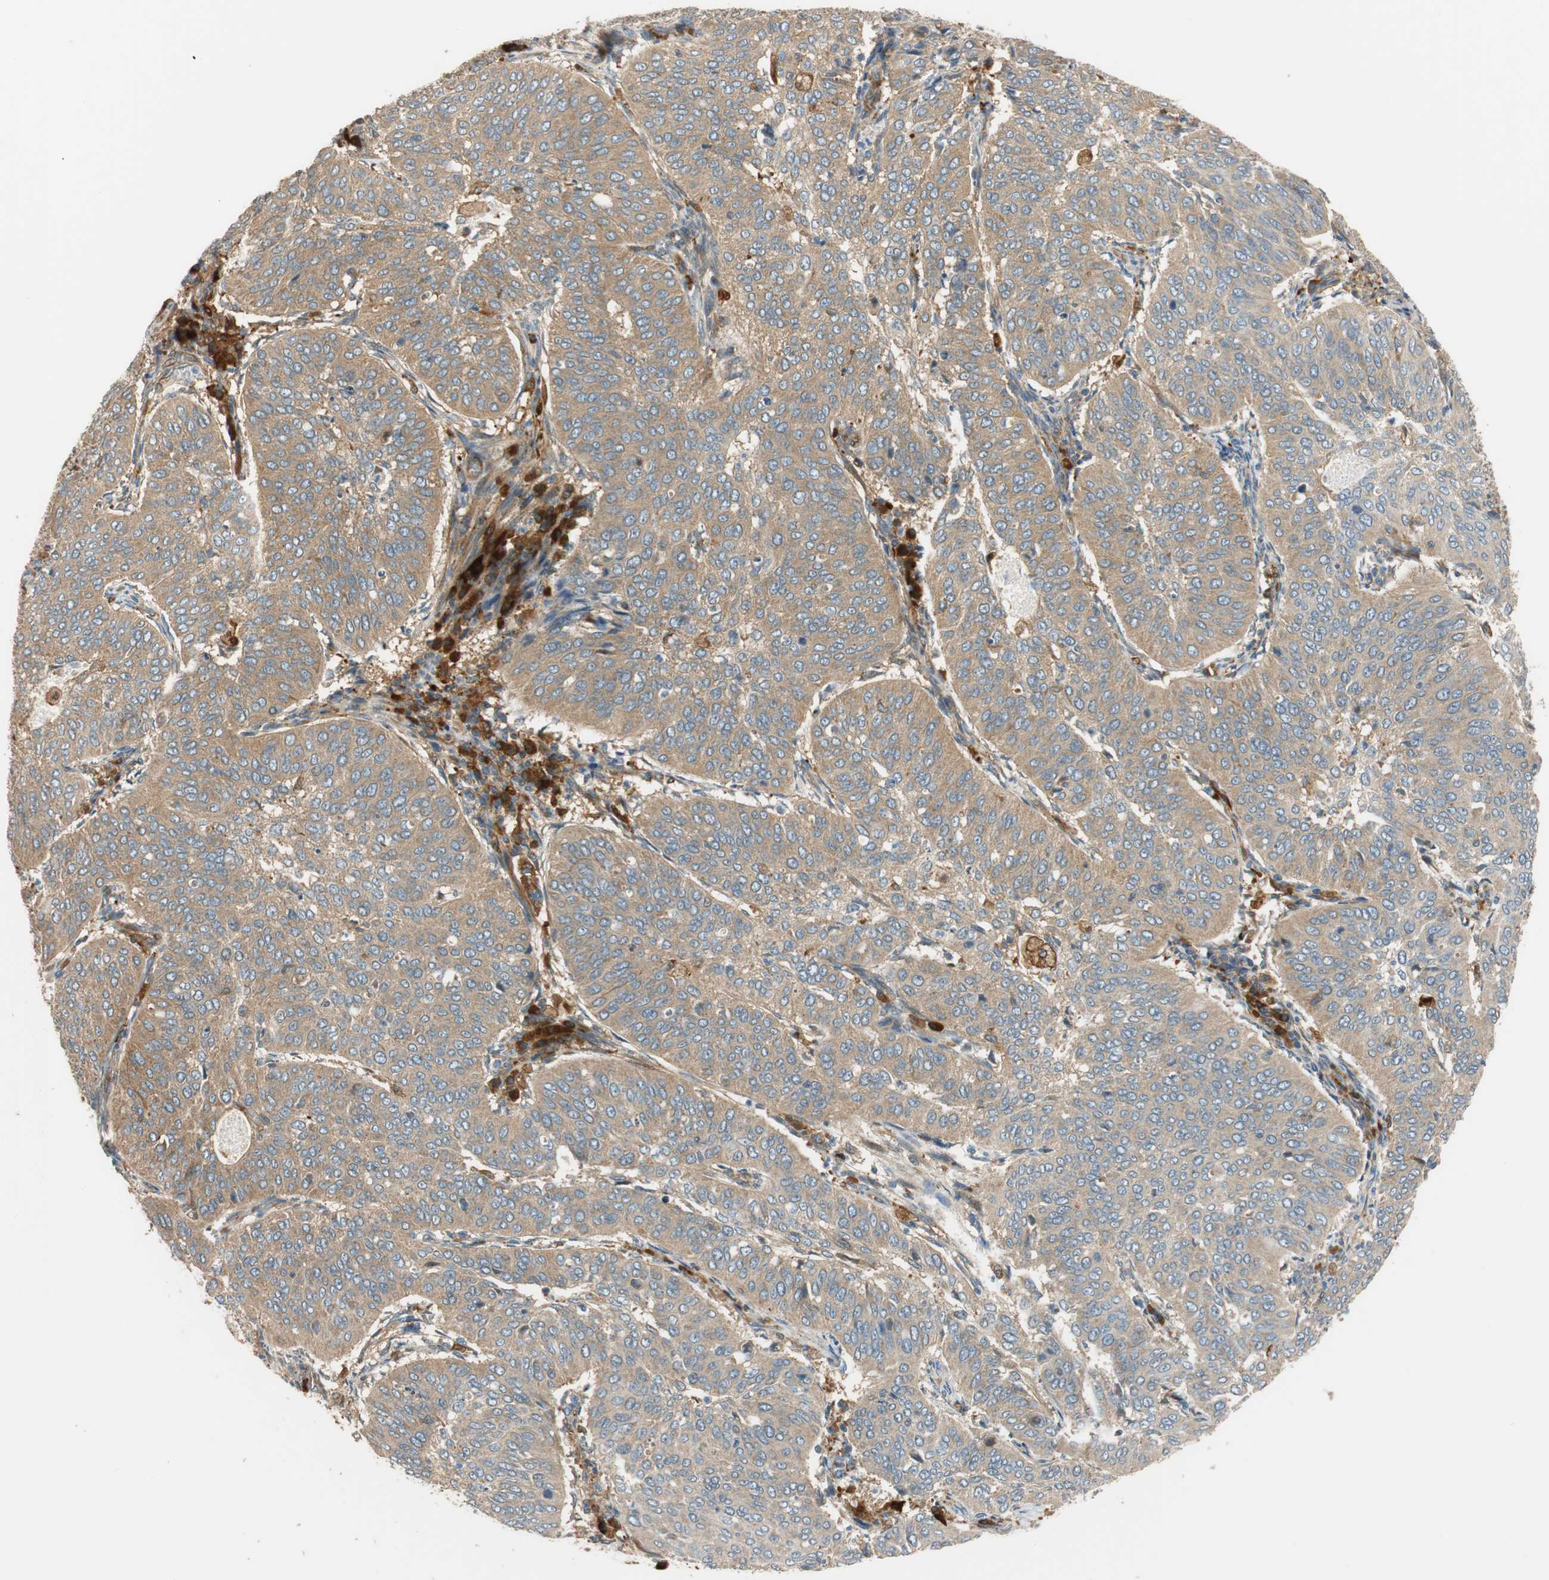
{"staining": {"intensity": "weak", "quantity": ">75%", "location": "cytoplasmic/membranous"}, "tissue": "cervical cancer", "cell_type": "Tumor cells", "image_type": "cancer", "snomed": [{"axis": "morphology", "description": "Normal tissue, NOS"}, {"axis": "morphology", "description": "Squamous cell carcinoma, NOS"}, {"axis": "topography", "description": "Cervix"}], "caption": "Cervical squamous cell carcinoma stained with DAB (3,3'-diaminobenzidine) immunohistochemistry shows low levels of weak cytoplasmic/membranous staining in about >75% of tumor cells.", "gene": "PARP14", "patient": {"sex": "female", "age": 39}}